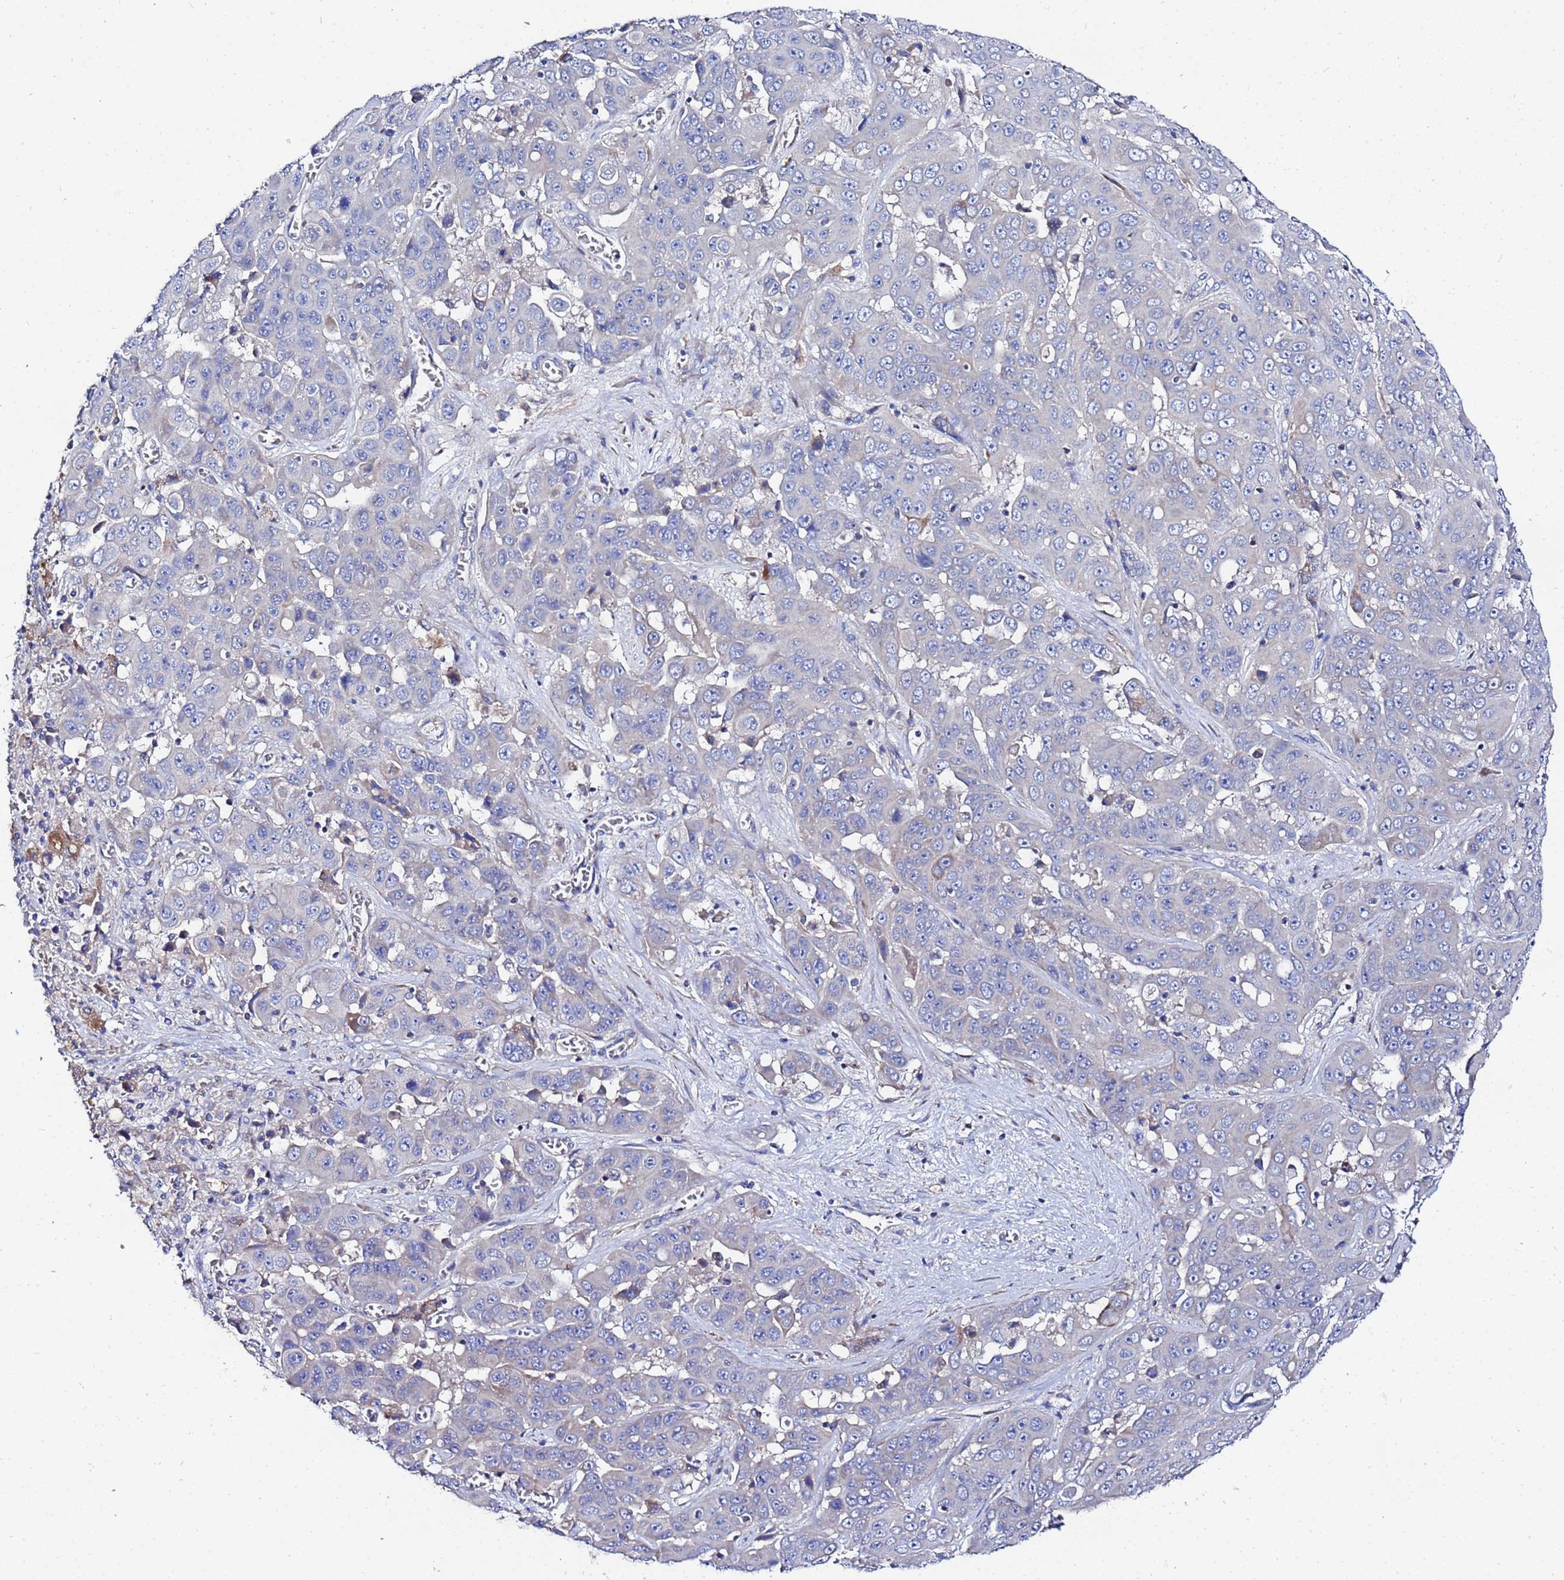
{"staining": {"intensity": "negative", "quantity": "none", "location": "none"}, "tissue": "liver cancer", "cell_type": "Tumor cells", "image_type": "cancer", "snomed": [{"axis": "morphology", "description": "Cholangiocarcinoma"}, {"axis": "topography", "description": "Liver"}], "caption": "Liver cancer stained for a protein using immunohistochemistry (IHC) shows no expression tumor cells.", "gene": "FAHD2A", "patient": {"sex": "female", "age": 52}}